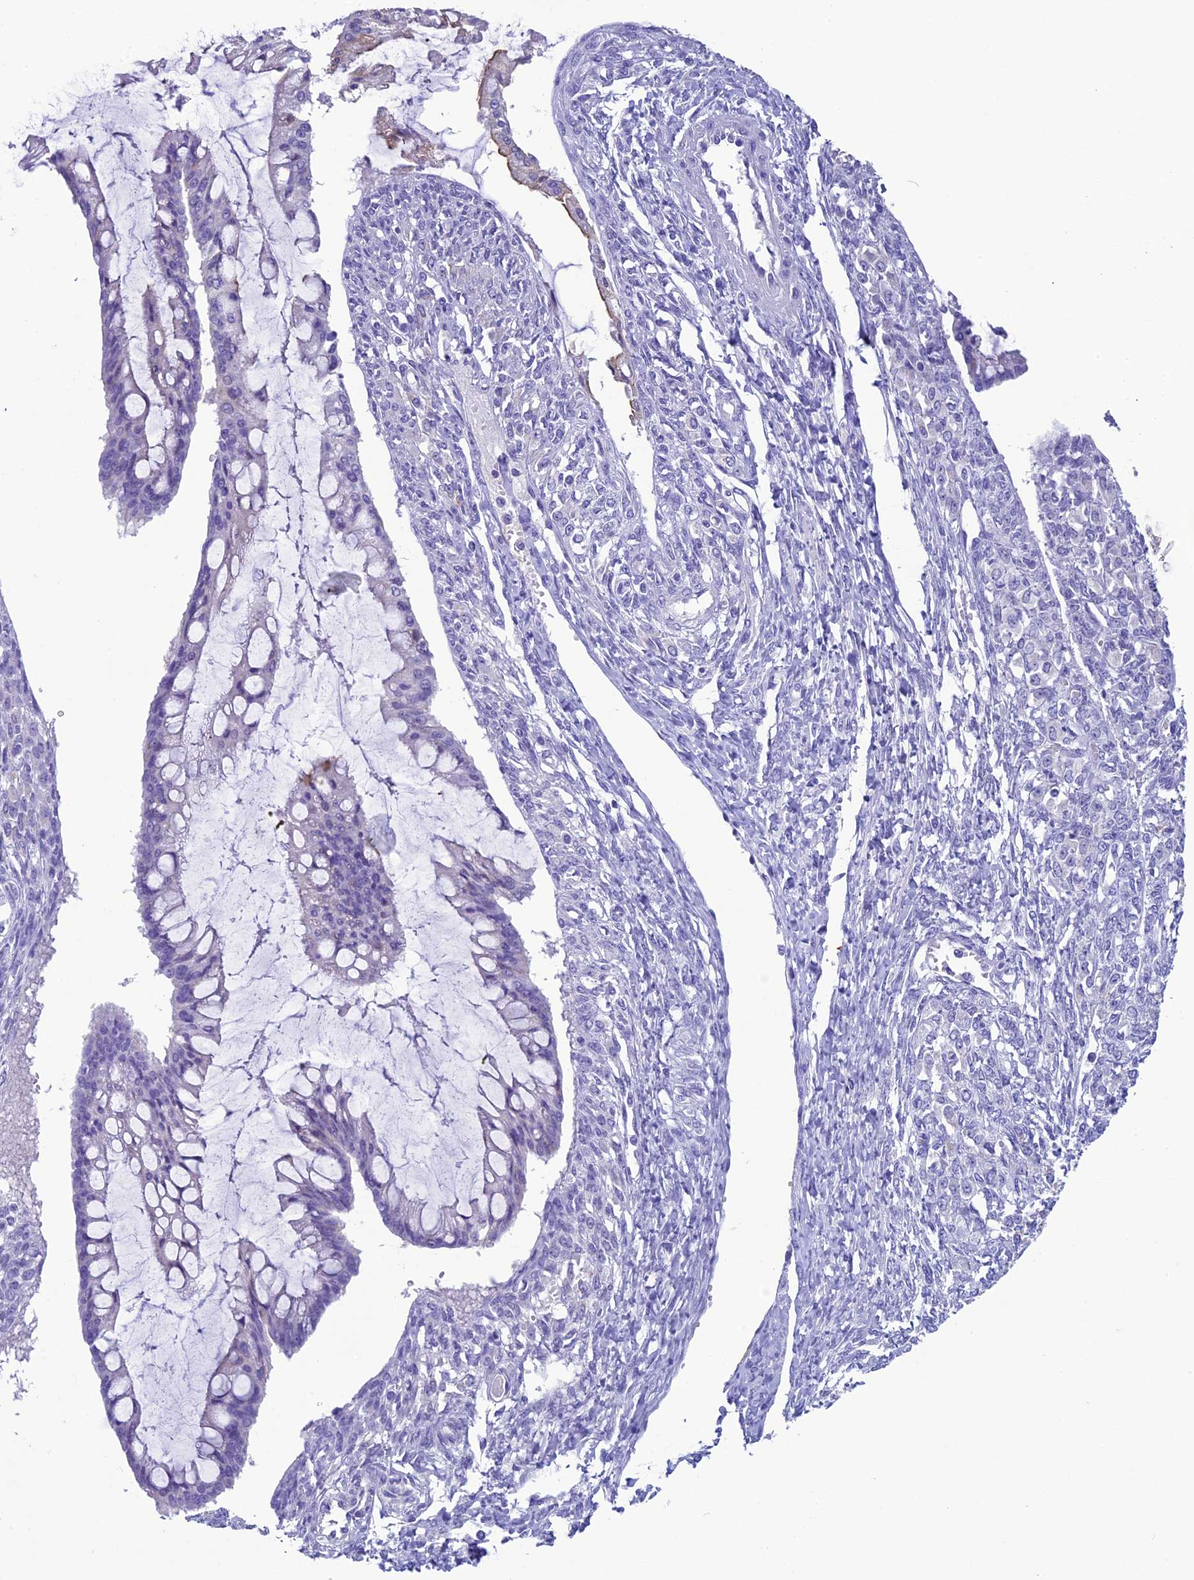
{"staining": {"intensity": "negative", "quantity": "none", "location": "none"}, "tissue": "ovarian cancer", "cell_type": "Tumor cells", "image_type": "cancer", "snomed": [{"axis": "morphology", "description": "Cystadenocarcinoma, mucinous, NOS"}, {"axis": "topography", "description": "Ovary"}], "caption": "IHC image of neoplastic tissue: mucinous cystadenocarcinoma (ovarian) stained with DAB shows no significant protein positivity in tumor cells.", "gene": "SCEL", "patient": {"sex": "female", "age": 73}}